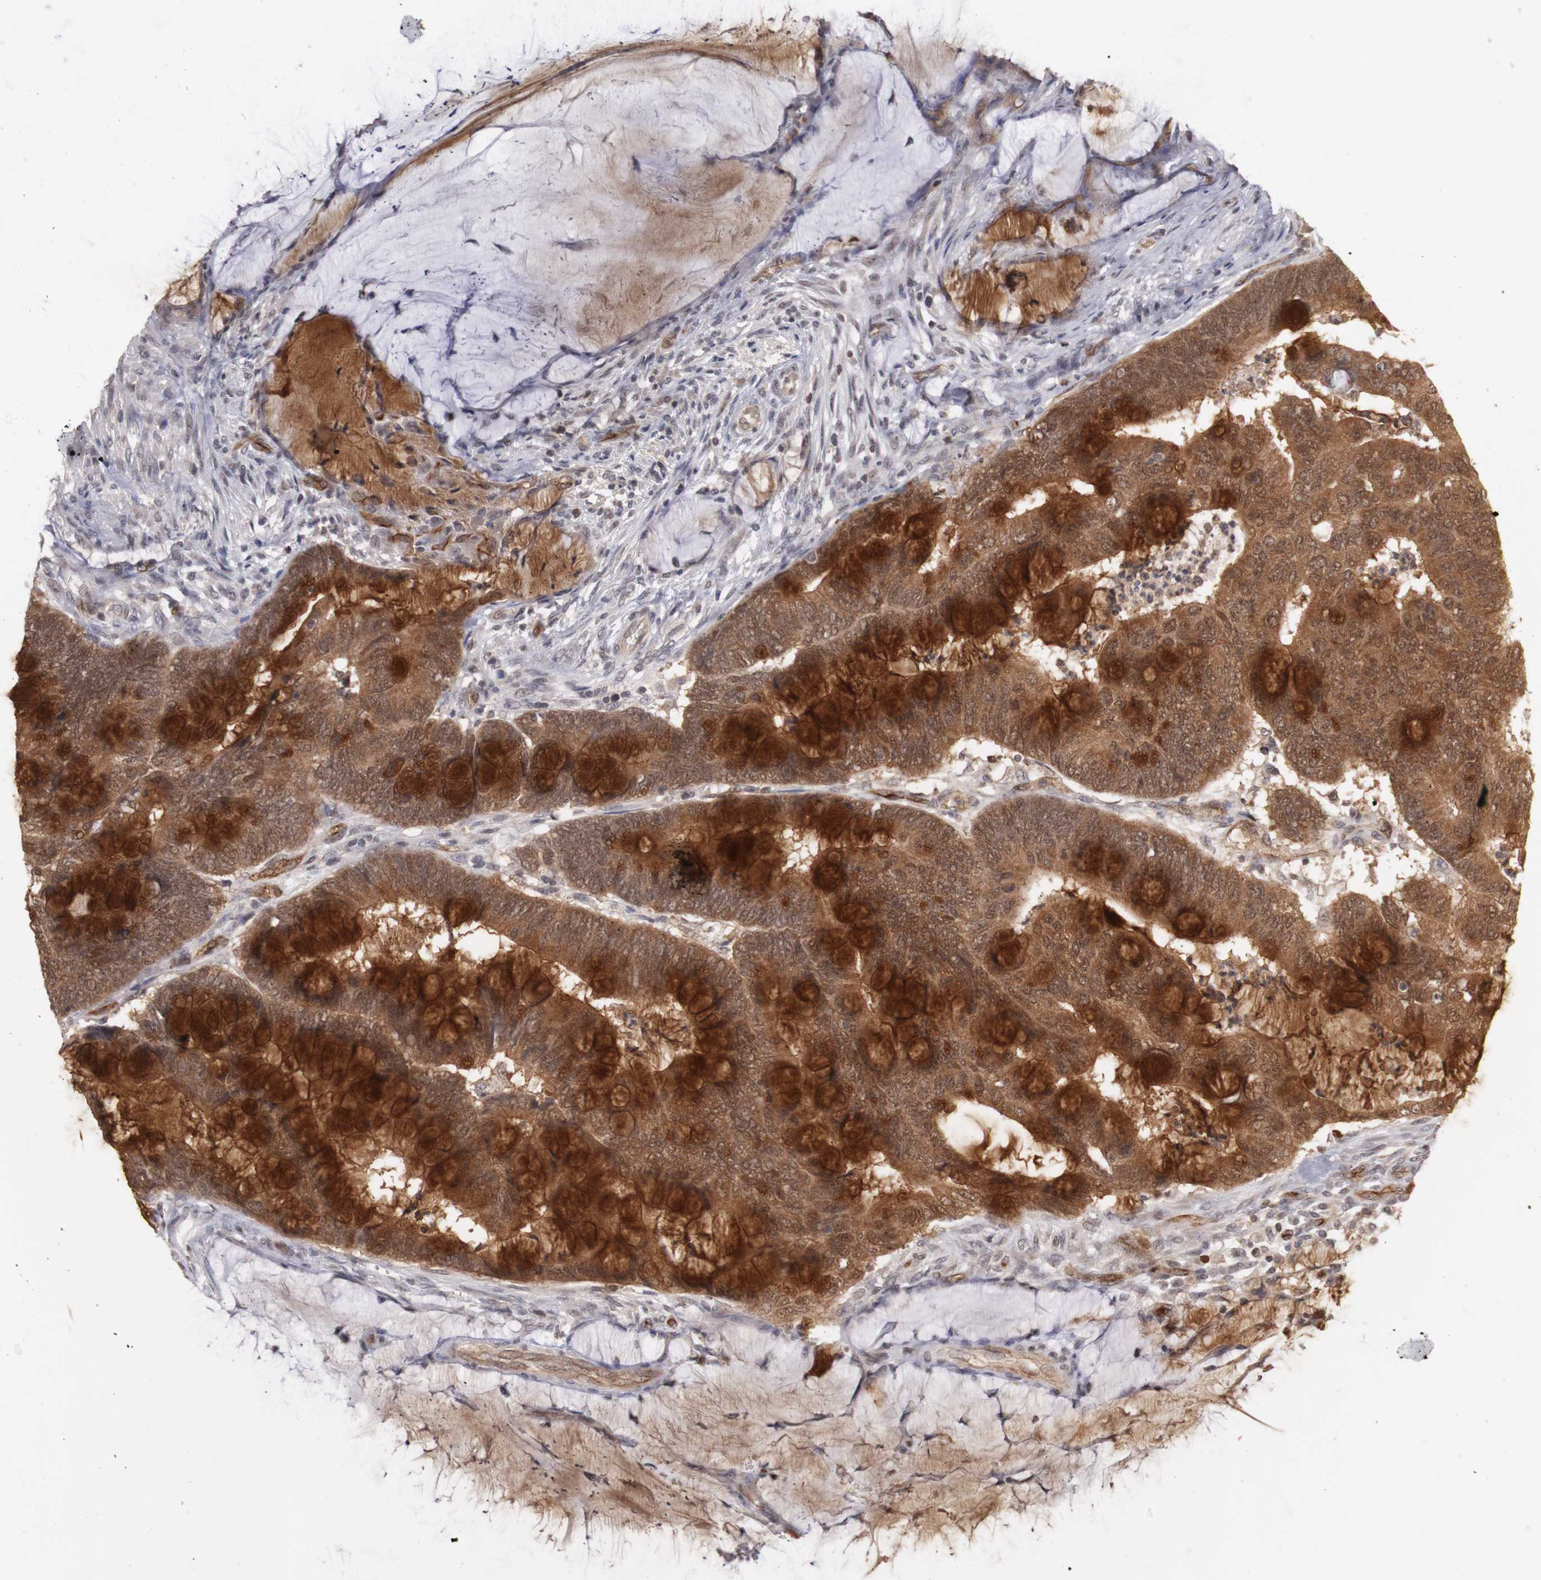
{"staining": {"intensity": "moderate", "quantity": ">75%", "location": "cytoplasmic/membranous,nuclear"}, "tissue": "colorectal cancer", "cell_type": "Tumor cells", "image_type": "cancer", "snomed": [{"axis": "morphology", "description": "Normal tissue, NOS"}, {"axis": "morphology", "description": "Adenocarcinoma, NOS"}, {"axis": "topography", "description": "Rectum"}], "caption": "Protein expression analysis of human colorectal adenocarcinoma reveals moderate cytoplasmic/membranous and nuclear staining in approximately >75% of tumor cells.", "gene": "PLEKHA1", "patient": {"sex": "male", "age": 92}}